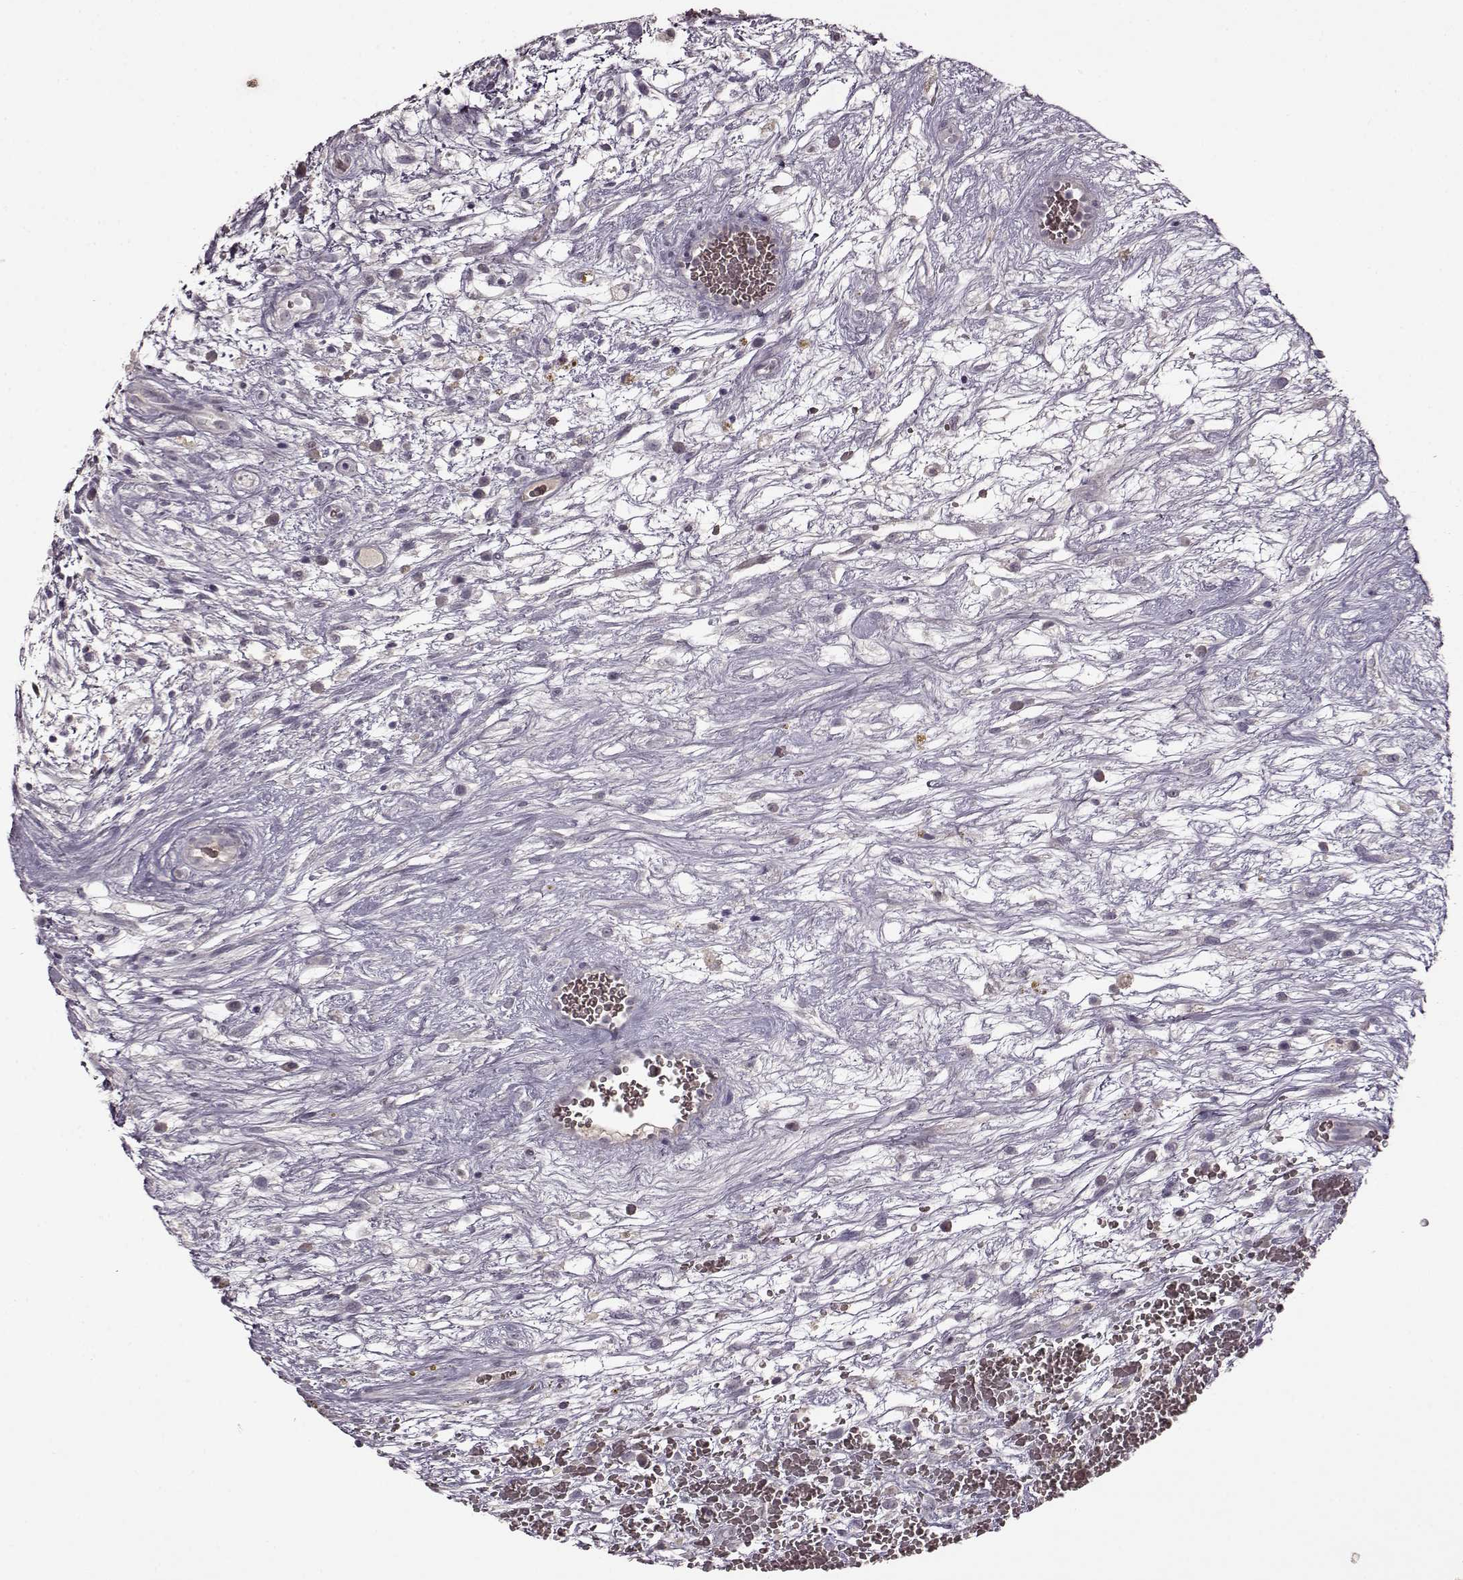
{"staining": {"intensity": "negative", "quantity": "none", "location": "none"}, "tissue": "testis cancer", "cell_type": "Tumor cells", "image_type": "cancer", "snomed": [{"axis": "morphology", "description": "Normal tissue, NOS"}, {"axis": "morphology", "description": "Carcinoma, Embryonal, NOS"}, {"axis": "topography", "description": "Testis"}], "caption": "Testis embryonal carcinoma was stained to show a protein in brown. There is no significant expression in tumor cells.", "gene": "CNGA3", "patient": {"sex": "male", "age": 32}}